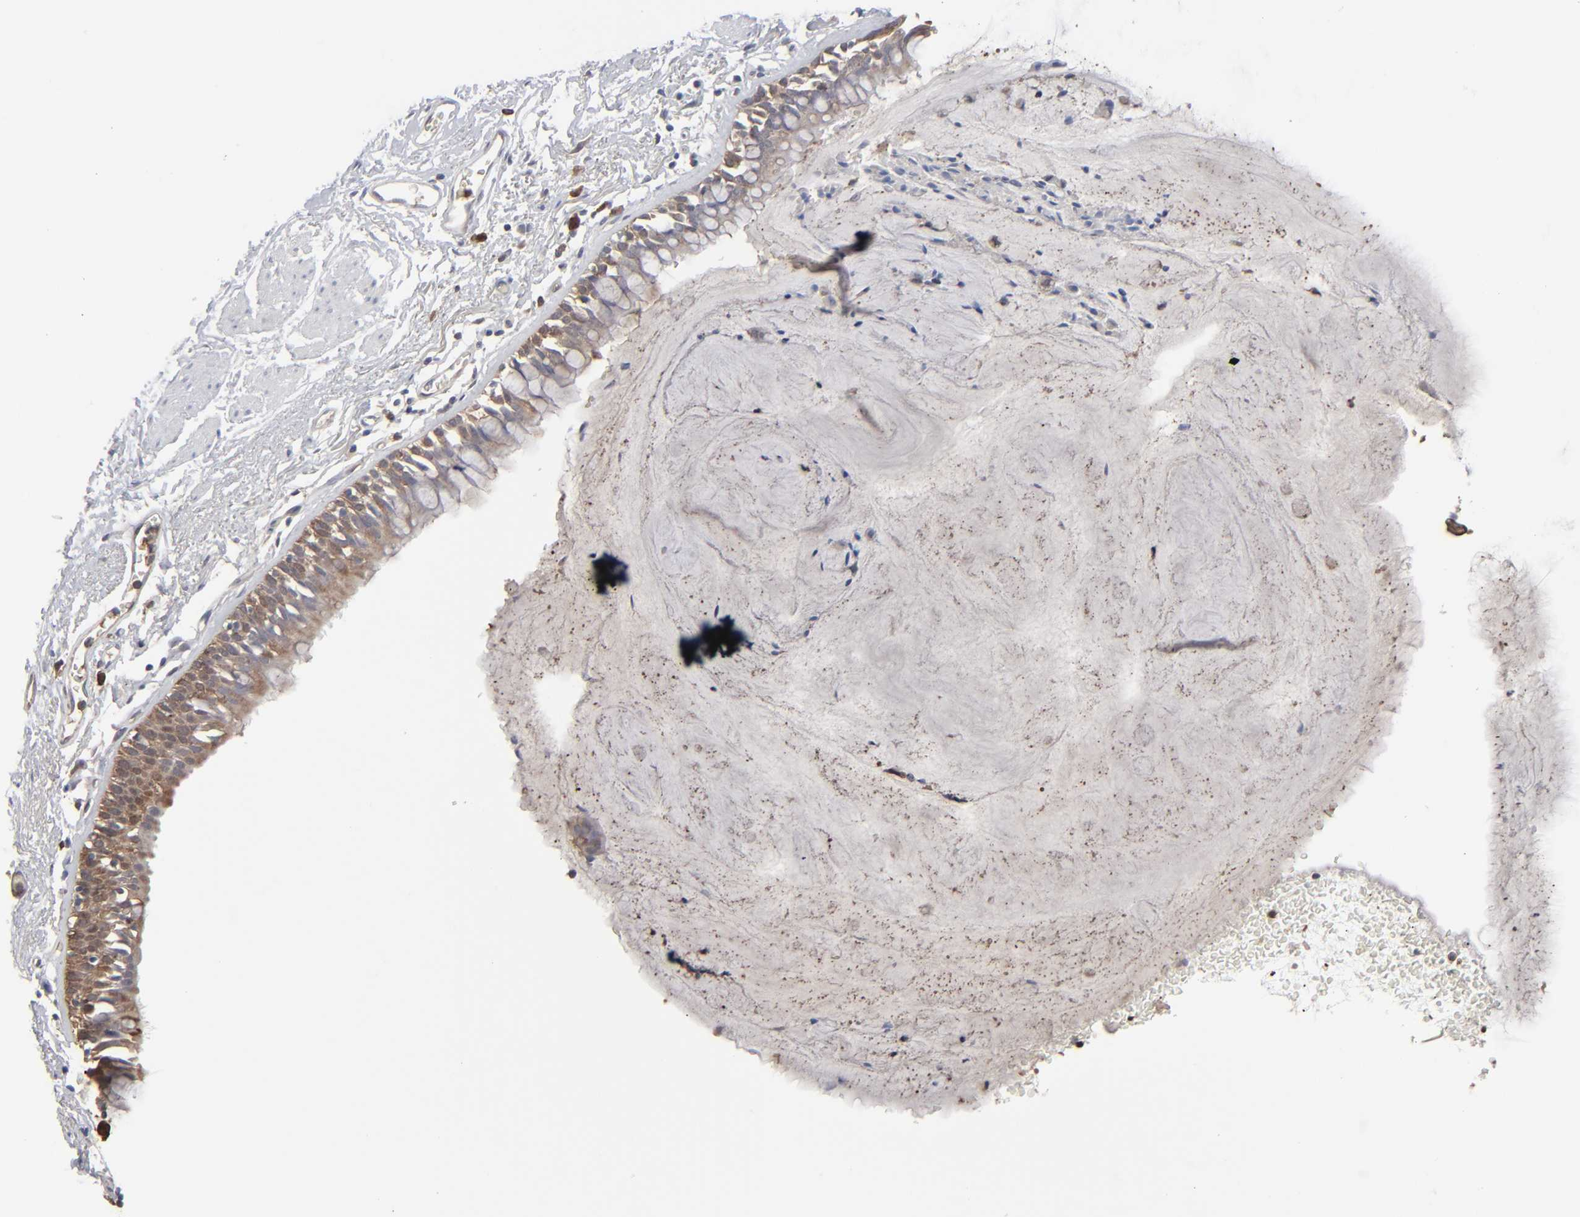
{"staining": {"intensity": "strong", "quantity": ">75%", "location": "cytoplasmic/membranous"}, "tissue": "bronchus", "cell_type": "Respiratory epithelial cells", "image_type": "normal", "snomed": [{"axis": "morphology", "description": "Normal tissue, NOS"}, {"axis": "topography", "description": "Lymph node of abdomen"}, {"axis": "topography", "description": "Lymph node of pelvis"}], "caption": "This micrograph exhibits immunohistochemistry (IHC) staining of normal human bronchus, with high strong cytoplasmic/membranous expression in about >75% of respiratory epithelial cells.", "gene": "NME1", "patient": {"sex": "female", "age": 65}}